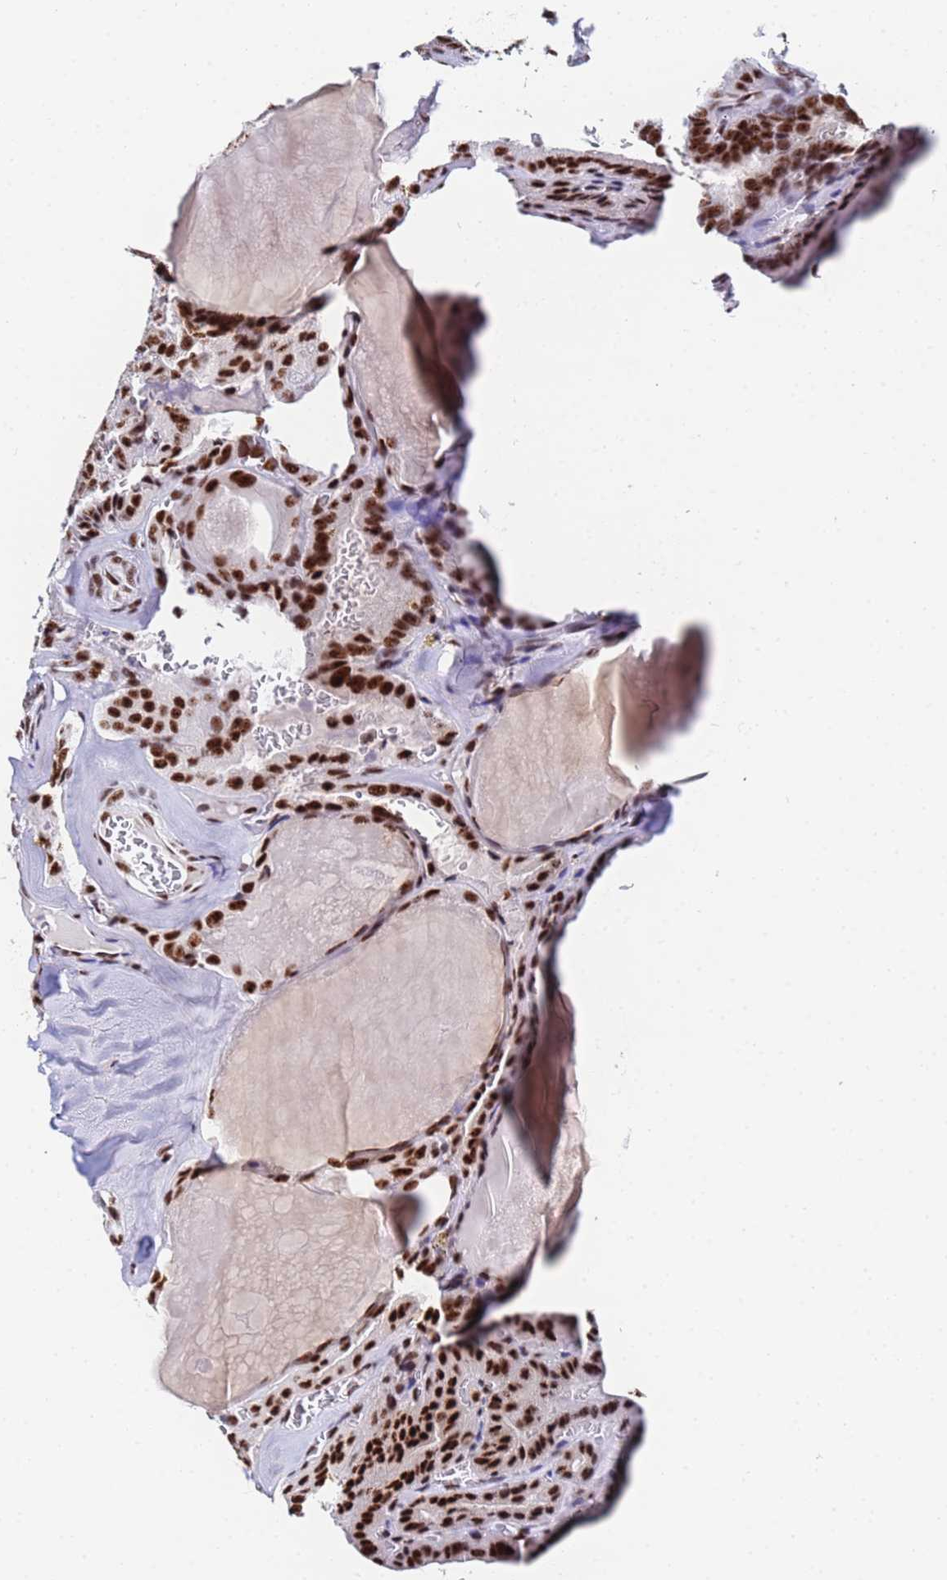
{"staining": {"intensity": "strong", "quantity": ">75%", "location": "nuclear"}, "tissue": "thyroid cancer", "cell_type": "Tumor cells", "image_type": "cancer", "snomed": [{"axis": "morphology", "description": "Papillary adenocarcinoma, NOS"}, {"axis": "topography", "description": "Thyroid gland"}], "caption": "Thyroid papillary adenocarcinoma stained with immunohistochemistry (IHC) exhibits strong nuclear positivity in about >75% of tumor cells.", "gene": "SNRPA1", "patient": {"sex": "male", "age": 52}}